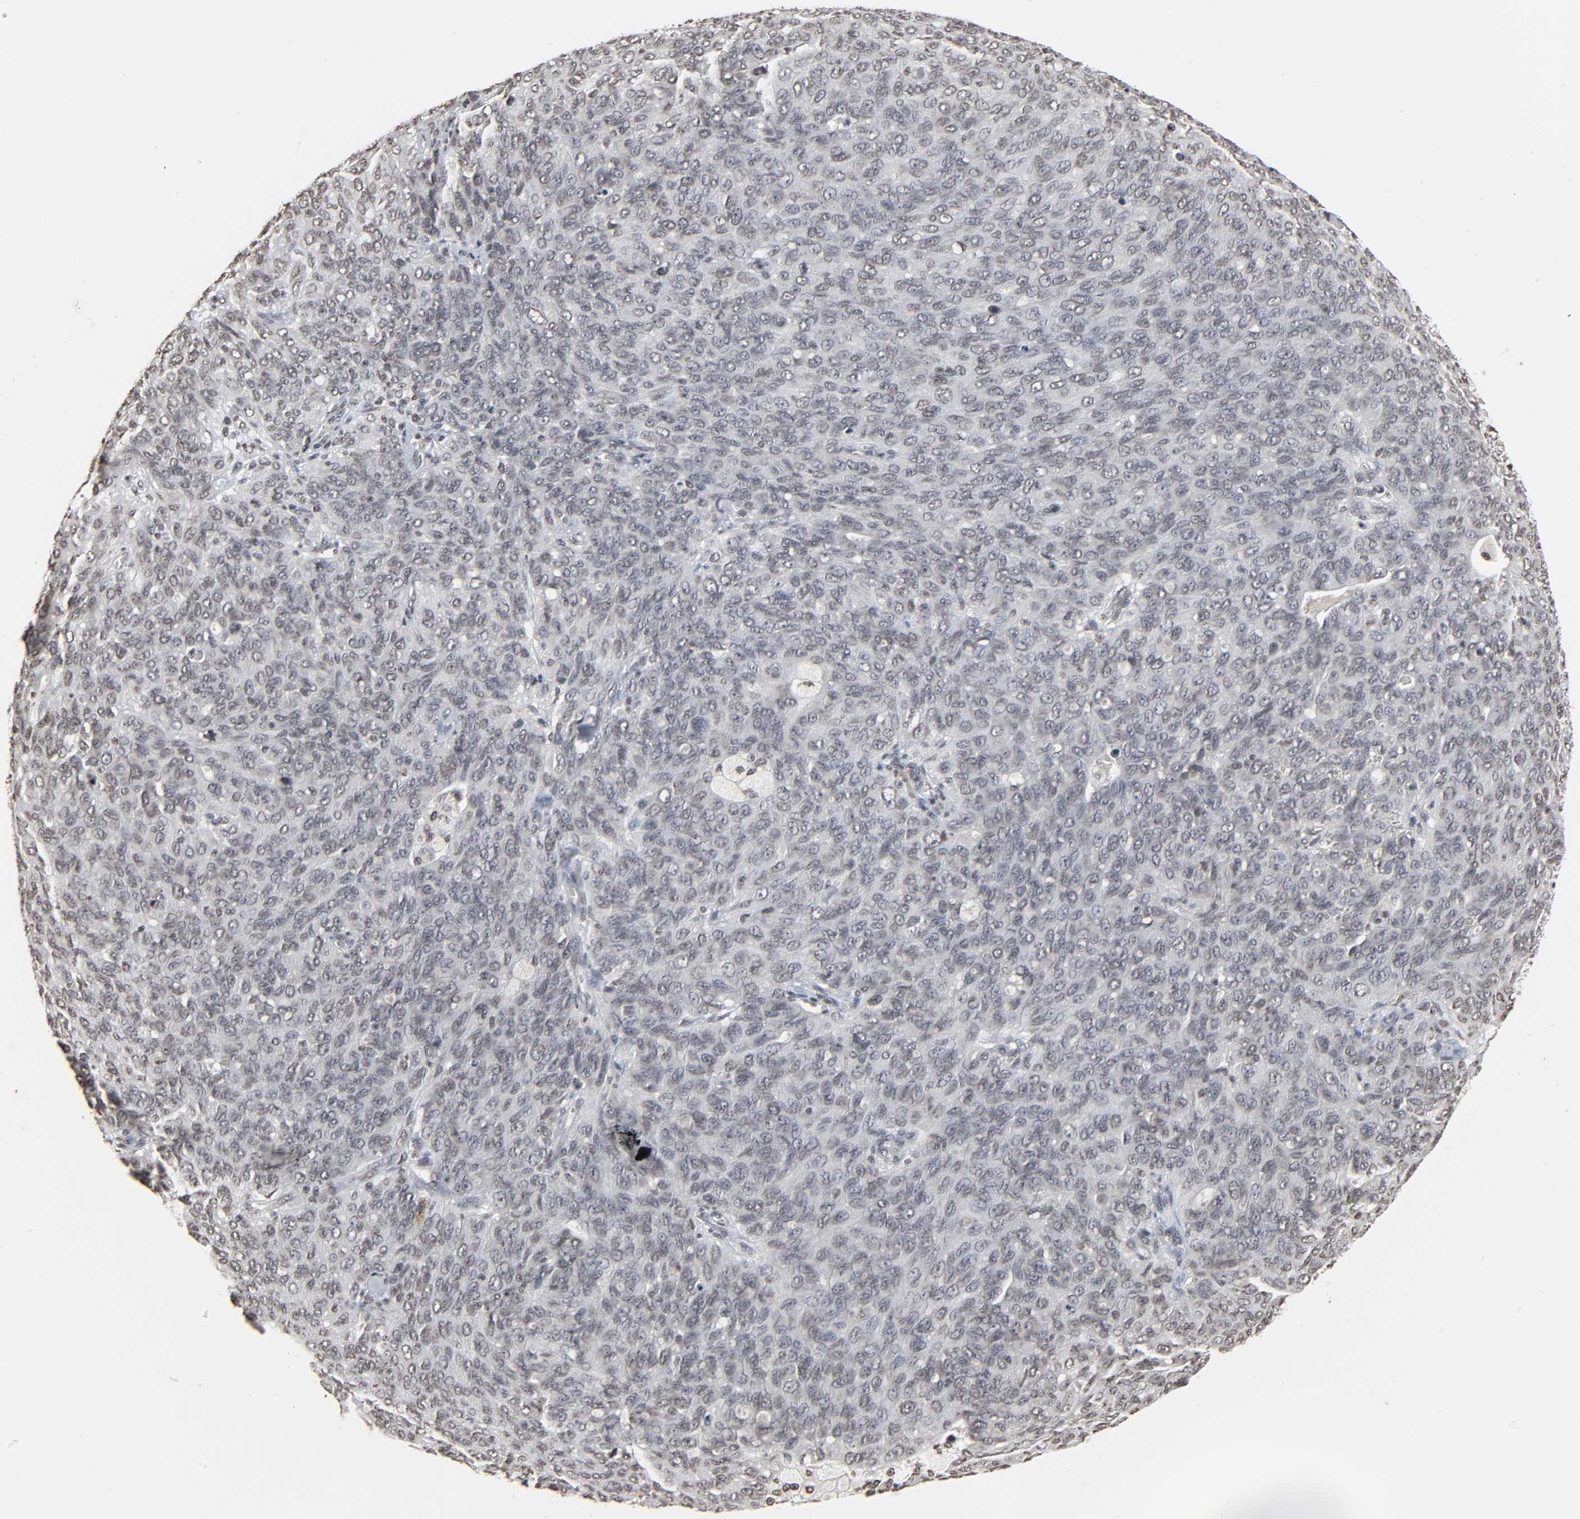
{"staining": {"intensity": "weak", "quantity": ">75%", "location": "nuclear"}, "tissue": "ovarian cancer", "cell_type": "Tumor cells", "image_type": "cancer", "snomed": [{"axis": "morphology", "description": "Carcinoma, endometroid"}, {"axis": "topography", "description": "Ovary"}], "caption": "A low amount of weak nuclear expression is present in approximately >75% of tumor cells in ovarian endometroid carcinoma tissue. (DAB IHC with brightfield microscopy, high magnification).", "gene": "ELAVL1", "patient": {"sex": "female", "age": 60}}